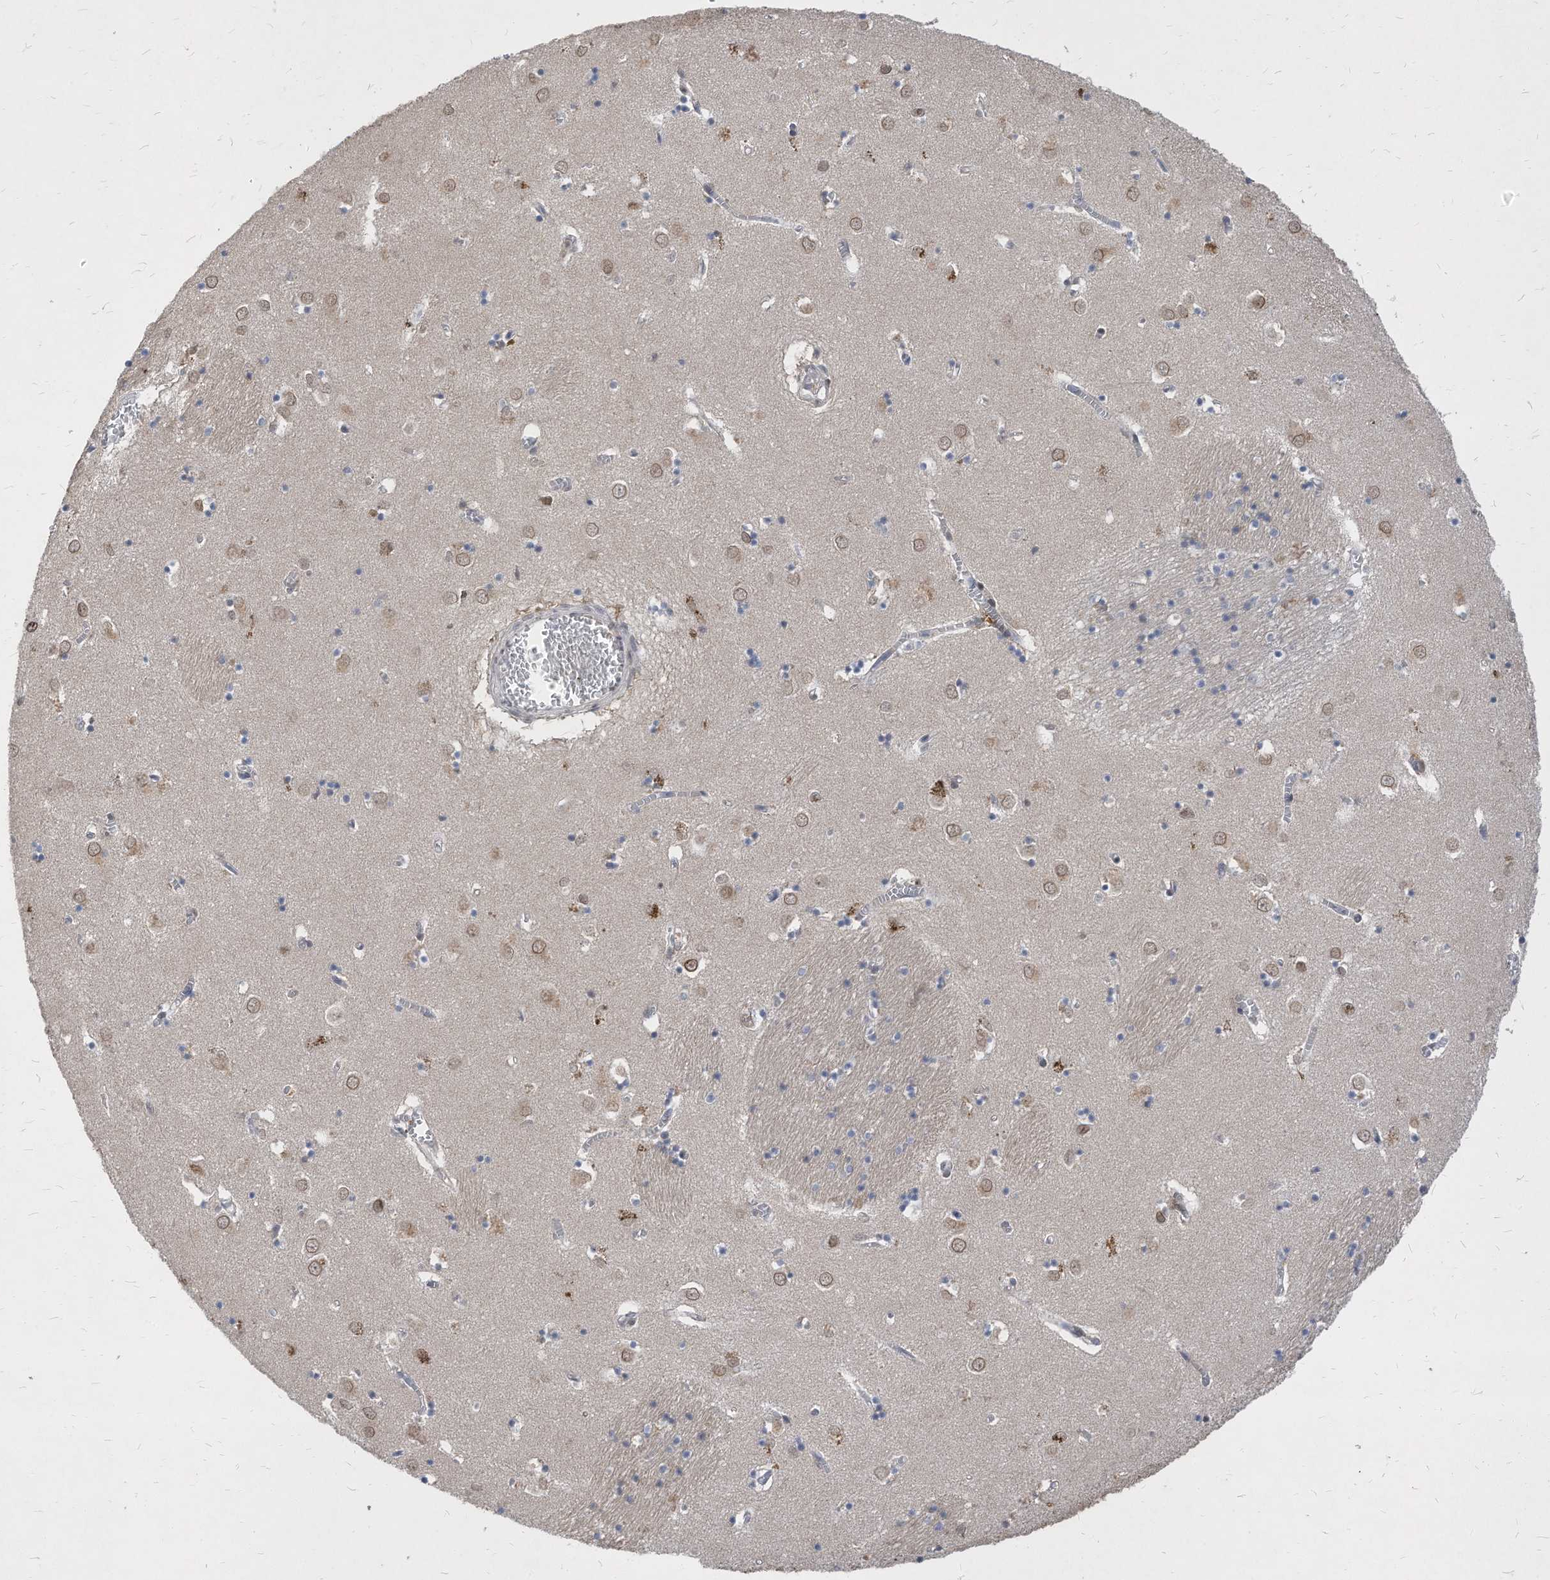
{"staining": {"intensity": "moderate", "quantity": "<25%", "location": "nuclear"}, "tissue": "caudate", "cell_type": "Glial cells", "image_type": "normal", "snomed": [{"axis": "morphology", "description": "Normal tissue, NOS"}, {"axis": "topography", "description": "Lateral ventricle wall"}], "caption": "Human caudate stained with a brown dye reveals moderate nuclear positive positivity in about <25% of glial cells.", "gene": "KPNB1", "patient": {"sex": "male", "age": 70}}